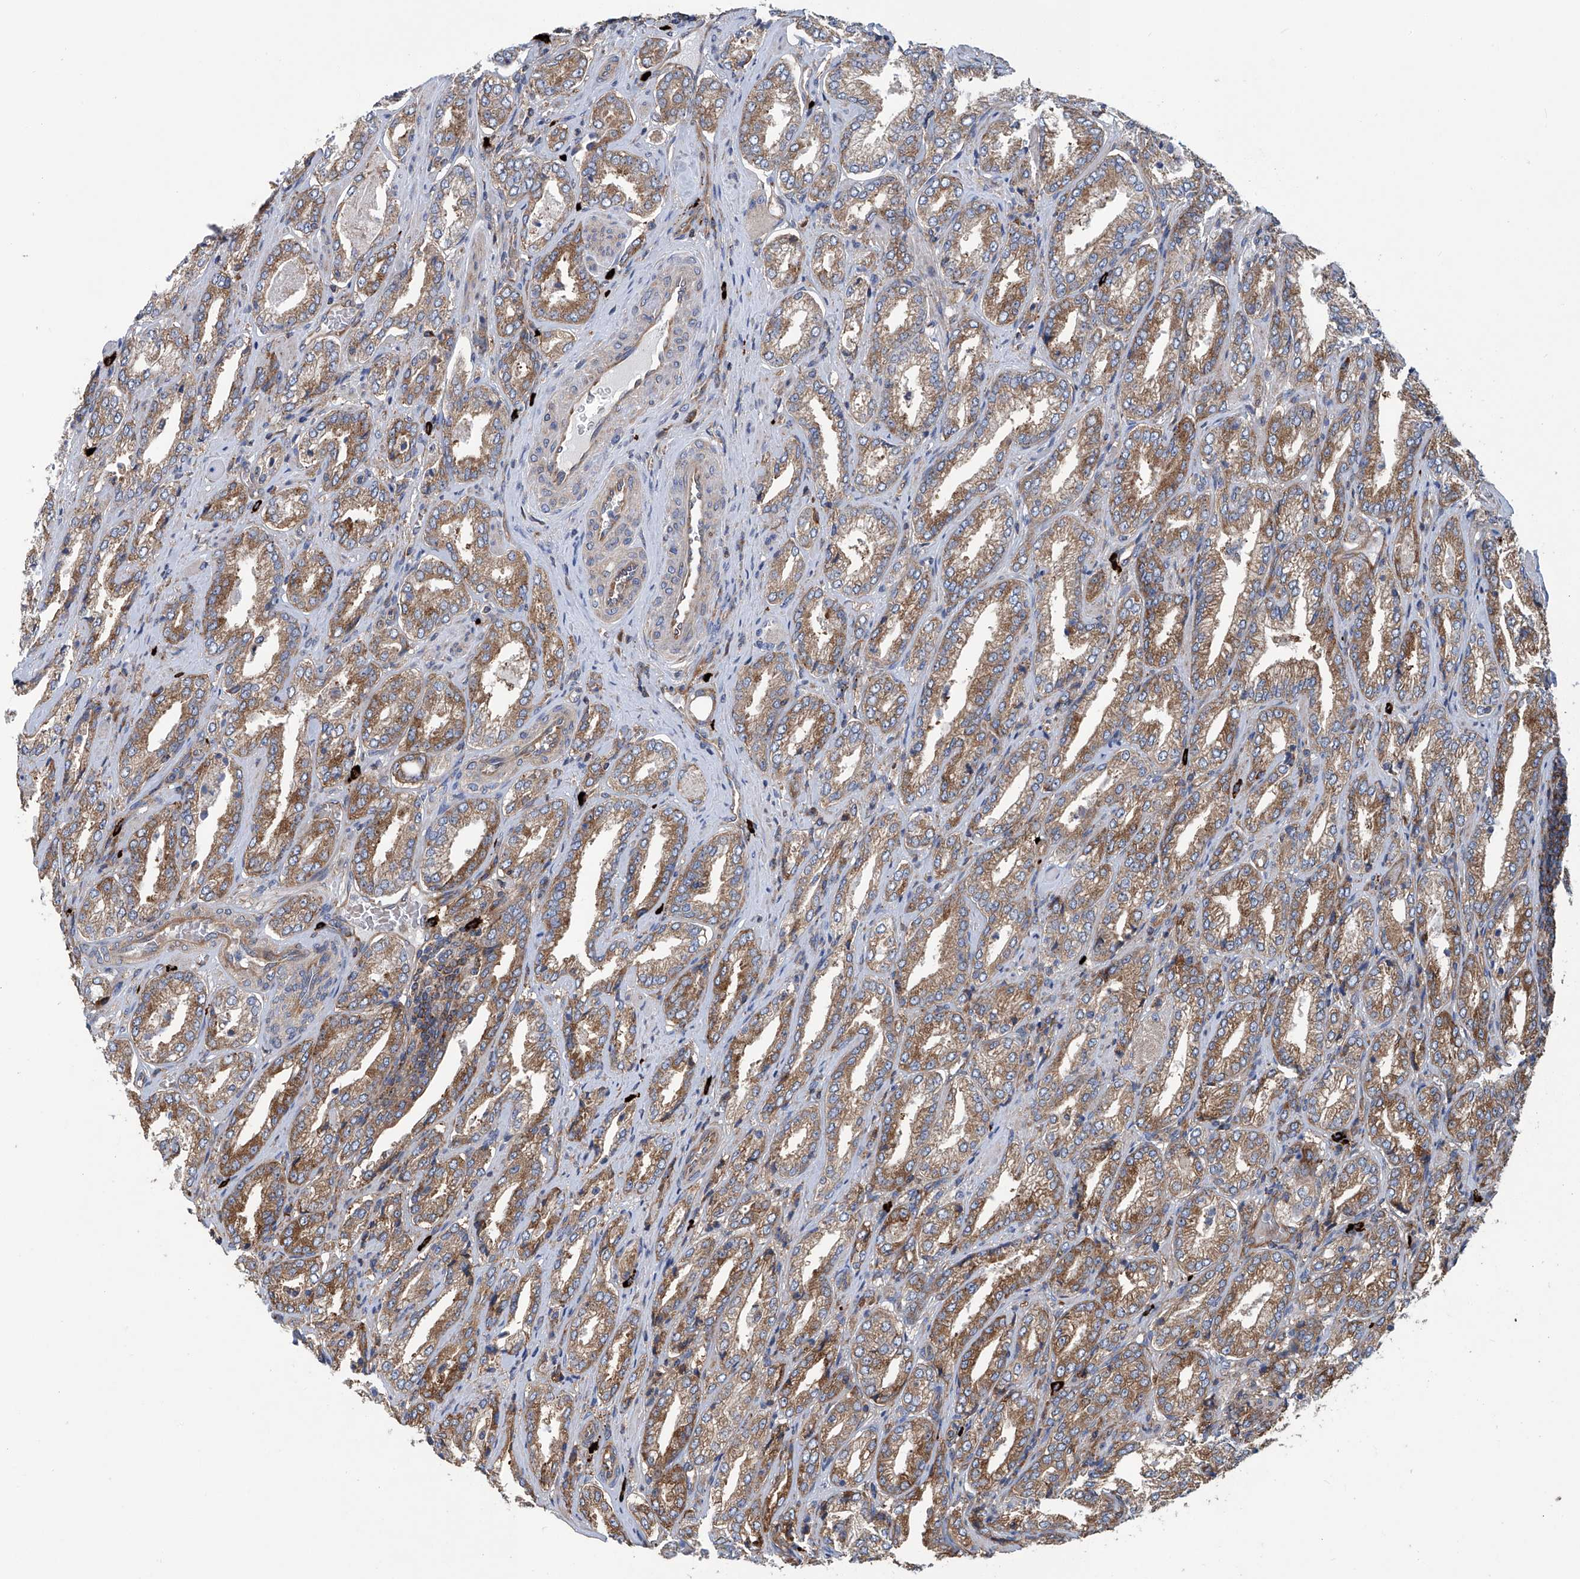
{"staining": {"intensity": "moderate", "quantity": ">75%", "location": "cytoplasmic/membranous"}, "tissue": "prostate cancer", "cell_type": "Tumor cells", "image_type": "cancer", "snomed": [{"axis": "morphology", "description": "Adenocarcinoma, Low grade"}, {"axis": "topography", "description": "Prostate"}], "caption": "The histopathology image exhibits immunohistochemical staining of prostate adenocarcinoma (low-grade). There is moderate cytoplasmic/membranous positivity is seen in approximately >75% of tumor cells. (DAB (3,3'-diaminobenzidine) IHC with brightfield microscopy, high magnification).", "gene": "SENP2", "patient": {"sex": "male", "age": 62}}